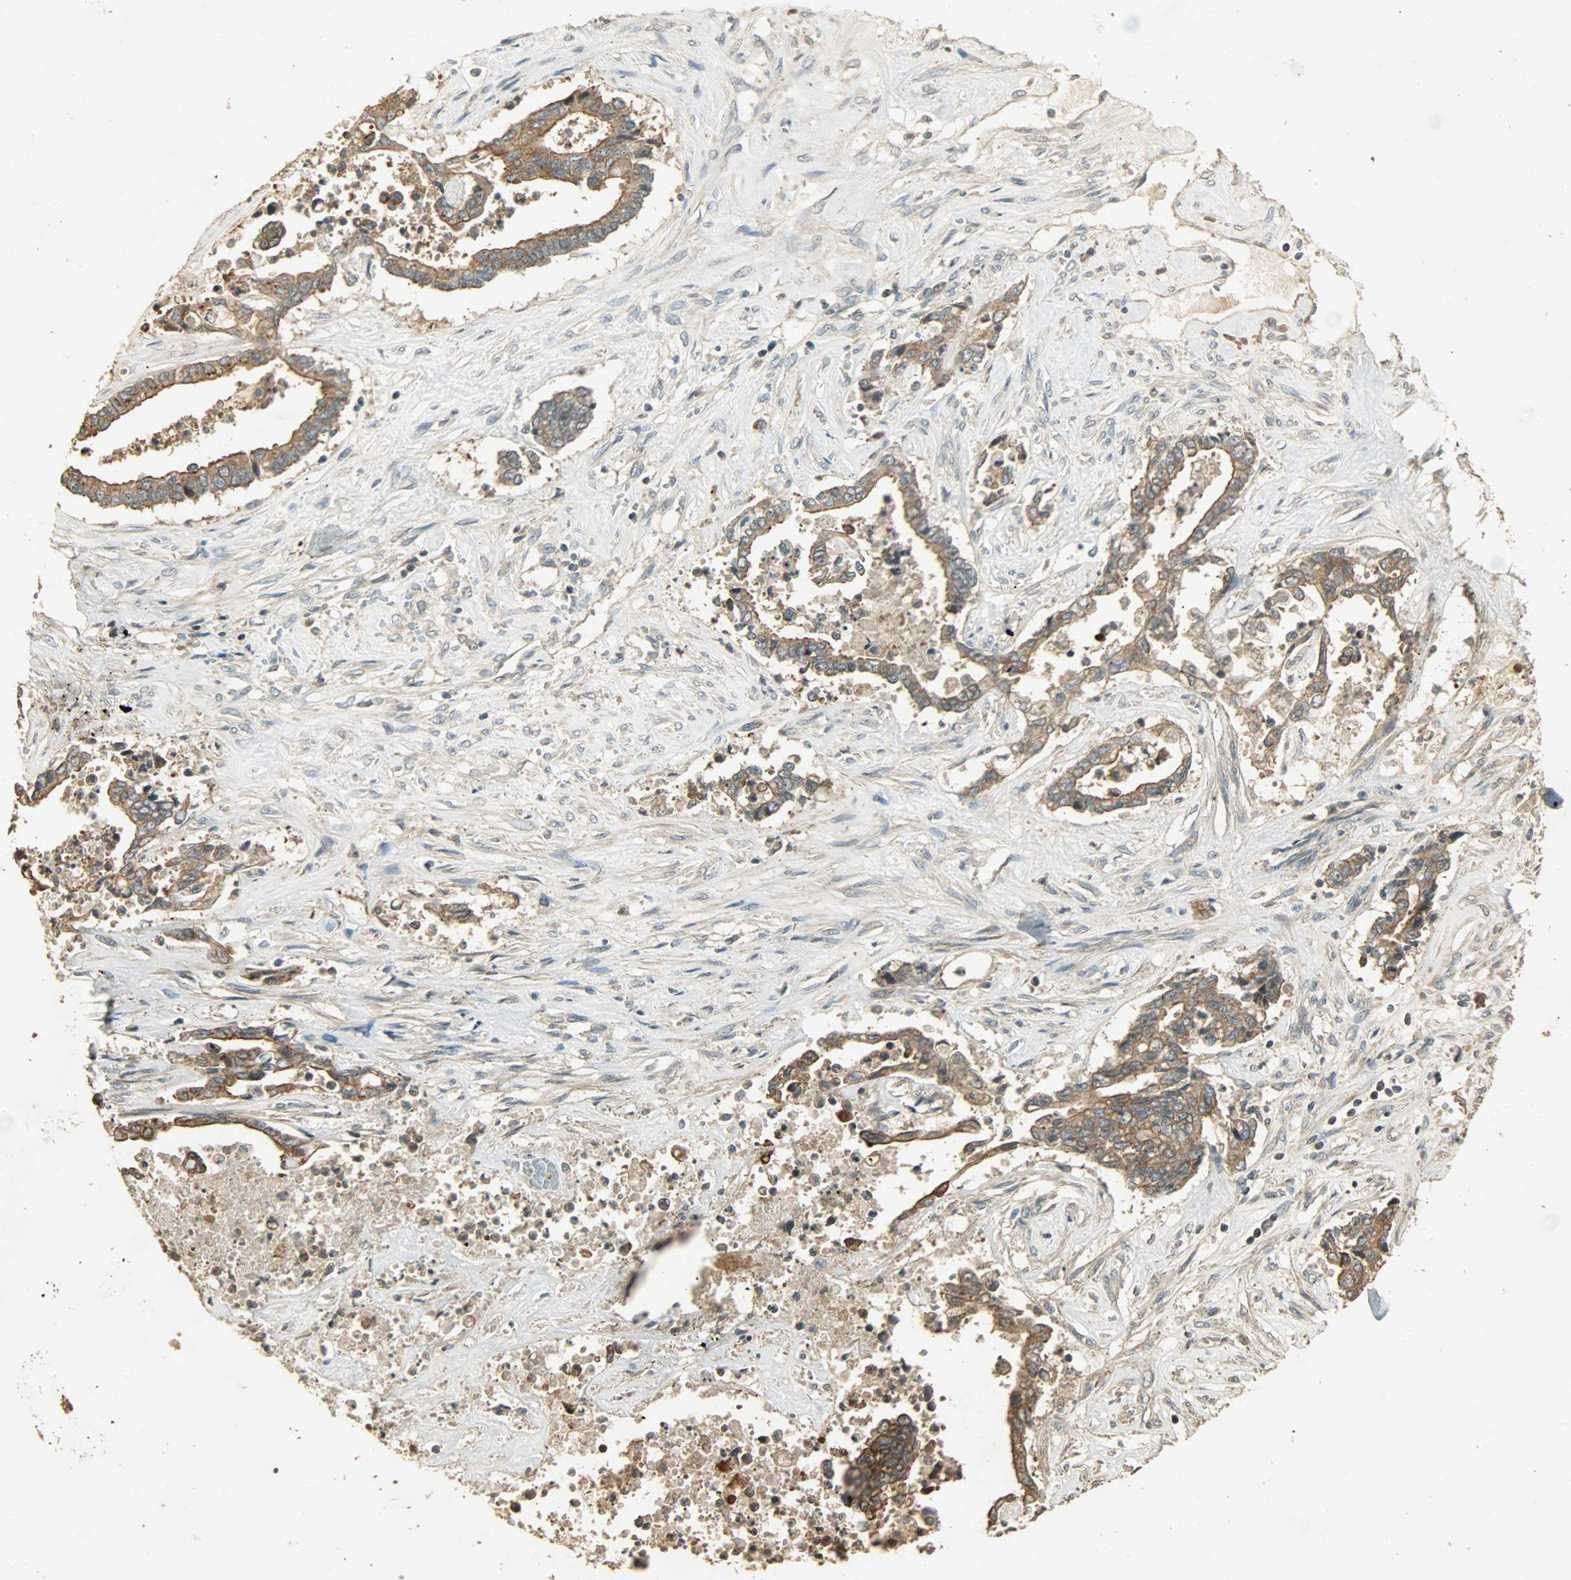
{"staining": {"intensity": "moderate", "quantity": ">75%", "location": "cytoplasmic/membranous"}, "tissue": "liver cancer", "cell_type": "Tumor cells", "image_type": "cancer", "snomed": [{"axis": "morphology", "description": "Cholangiocarcinoma"}, {"axis": "topography", "description": "Liver"}], "caption": "The photomicrograph reveals a brown stain indicating the presence of a protein in the cytoplasmic/membranous of tumor cells in liver cancer (cholangiocarcinoma).", "gene": "ATP2B1", "patient": {"sex": "male", "age": 57}}